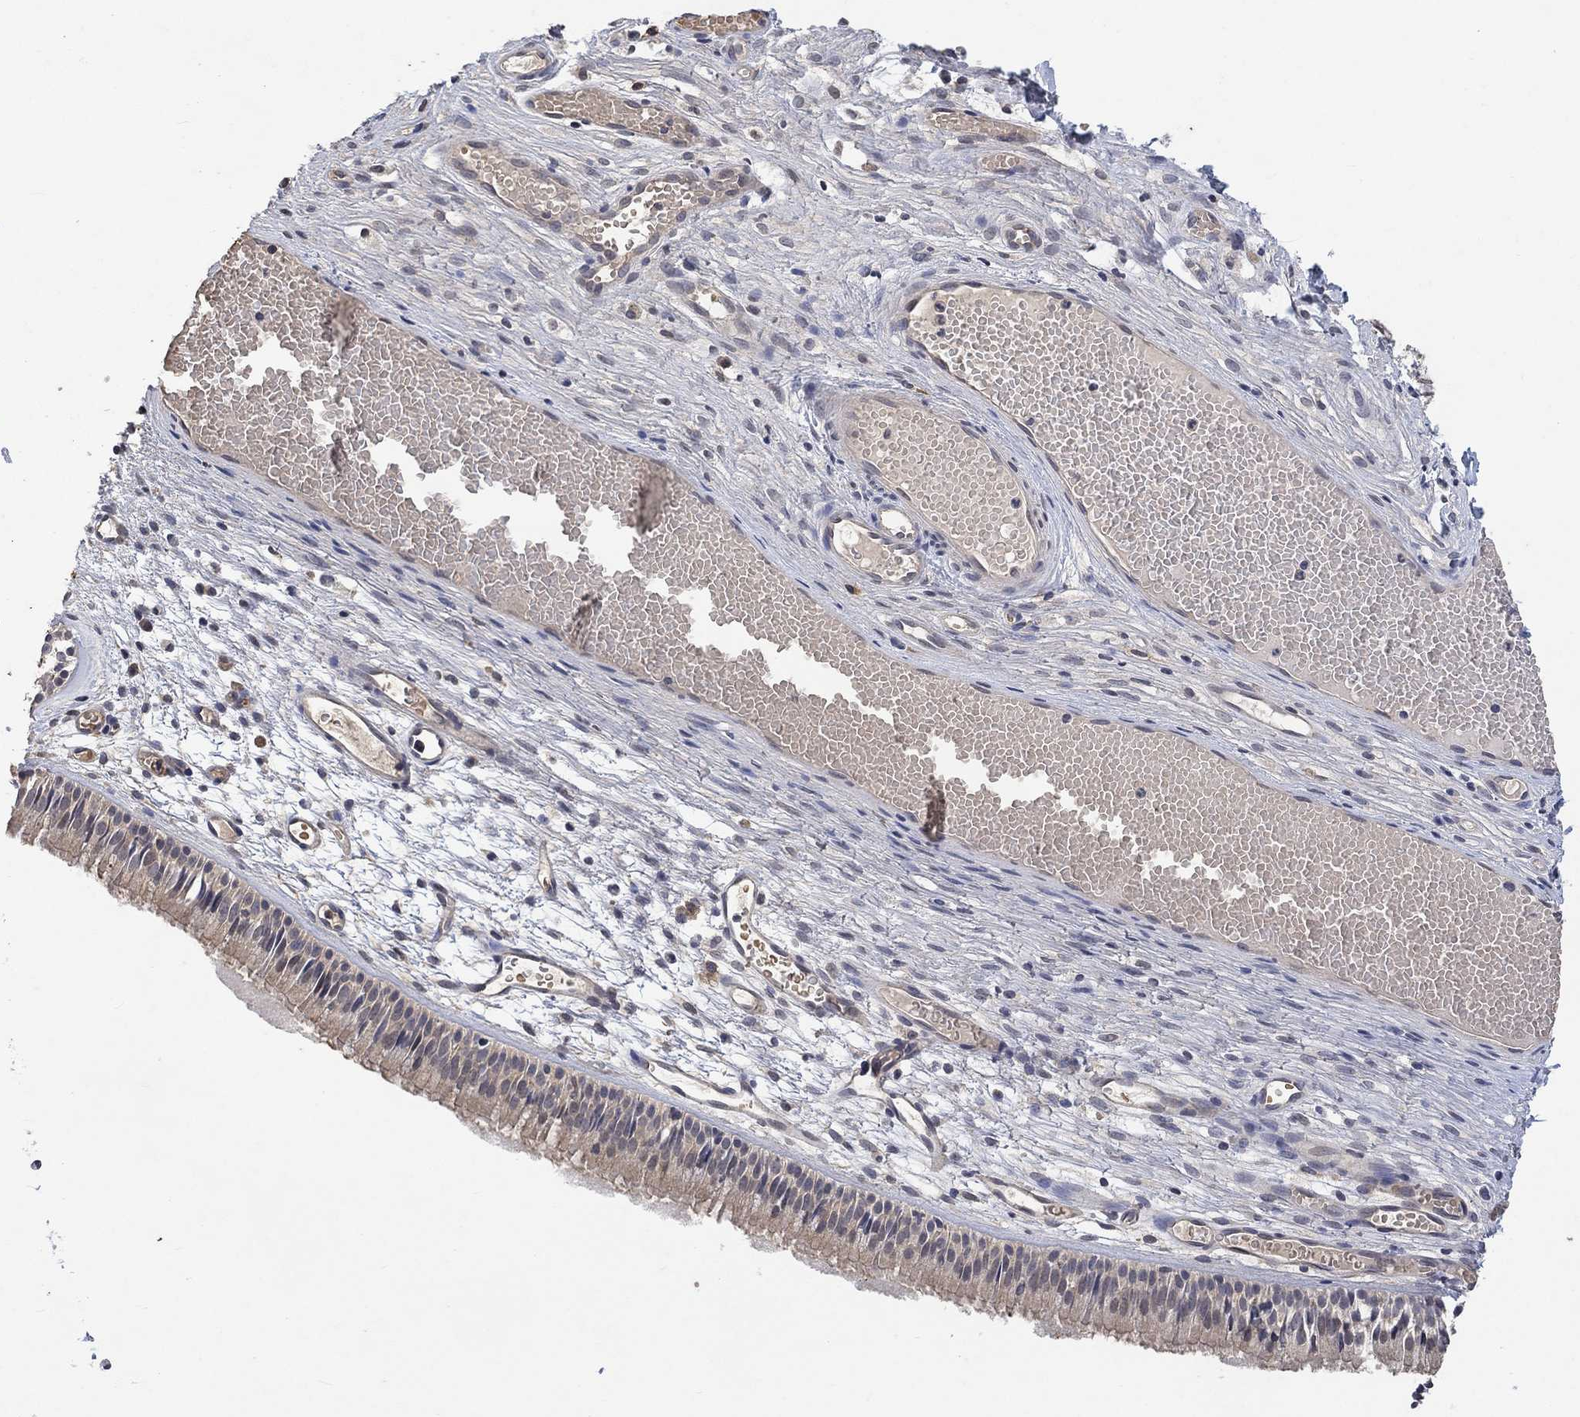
{"staining": {"intensity": "weak", "quantity": "25%-75%", "location": "cytoplasmic/membranous"}, "tissue": "nasopharynx", "cell_type": "Respiratory epithelial cells", "image_type": "normal", "snomed": [{"axis": "morphology", "description": "Normal tissue, NOS"}, {"axis": "topography", "description": "Nasopharynx"}], "caption": "Protein expression analysis of normal nasopharynx shows weak cytoplasmic/membranous positivity in approximately 25%-75% of respiratory epithelial cells. The protein of interest is stained brown, and the nuclei are stained in blue (DAB (3,3'-diaminobenzidine) IHC with brightfield microscopy, high magnification).", "gene": "GRIN2D", "patient": {"sex": "male", "age": 51}}